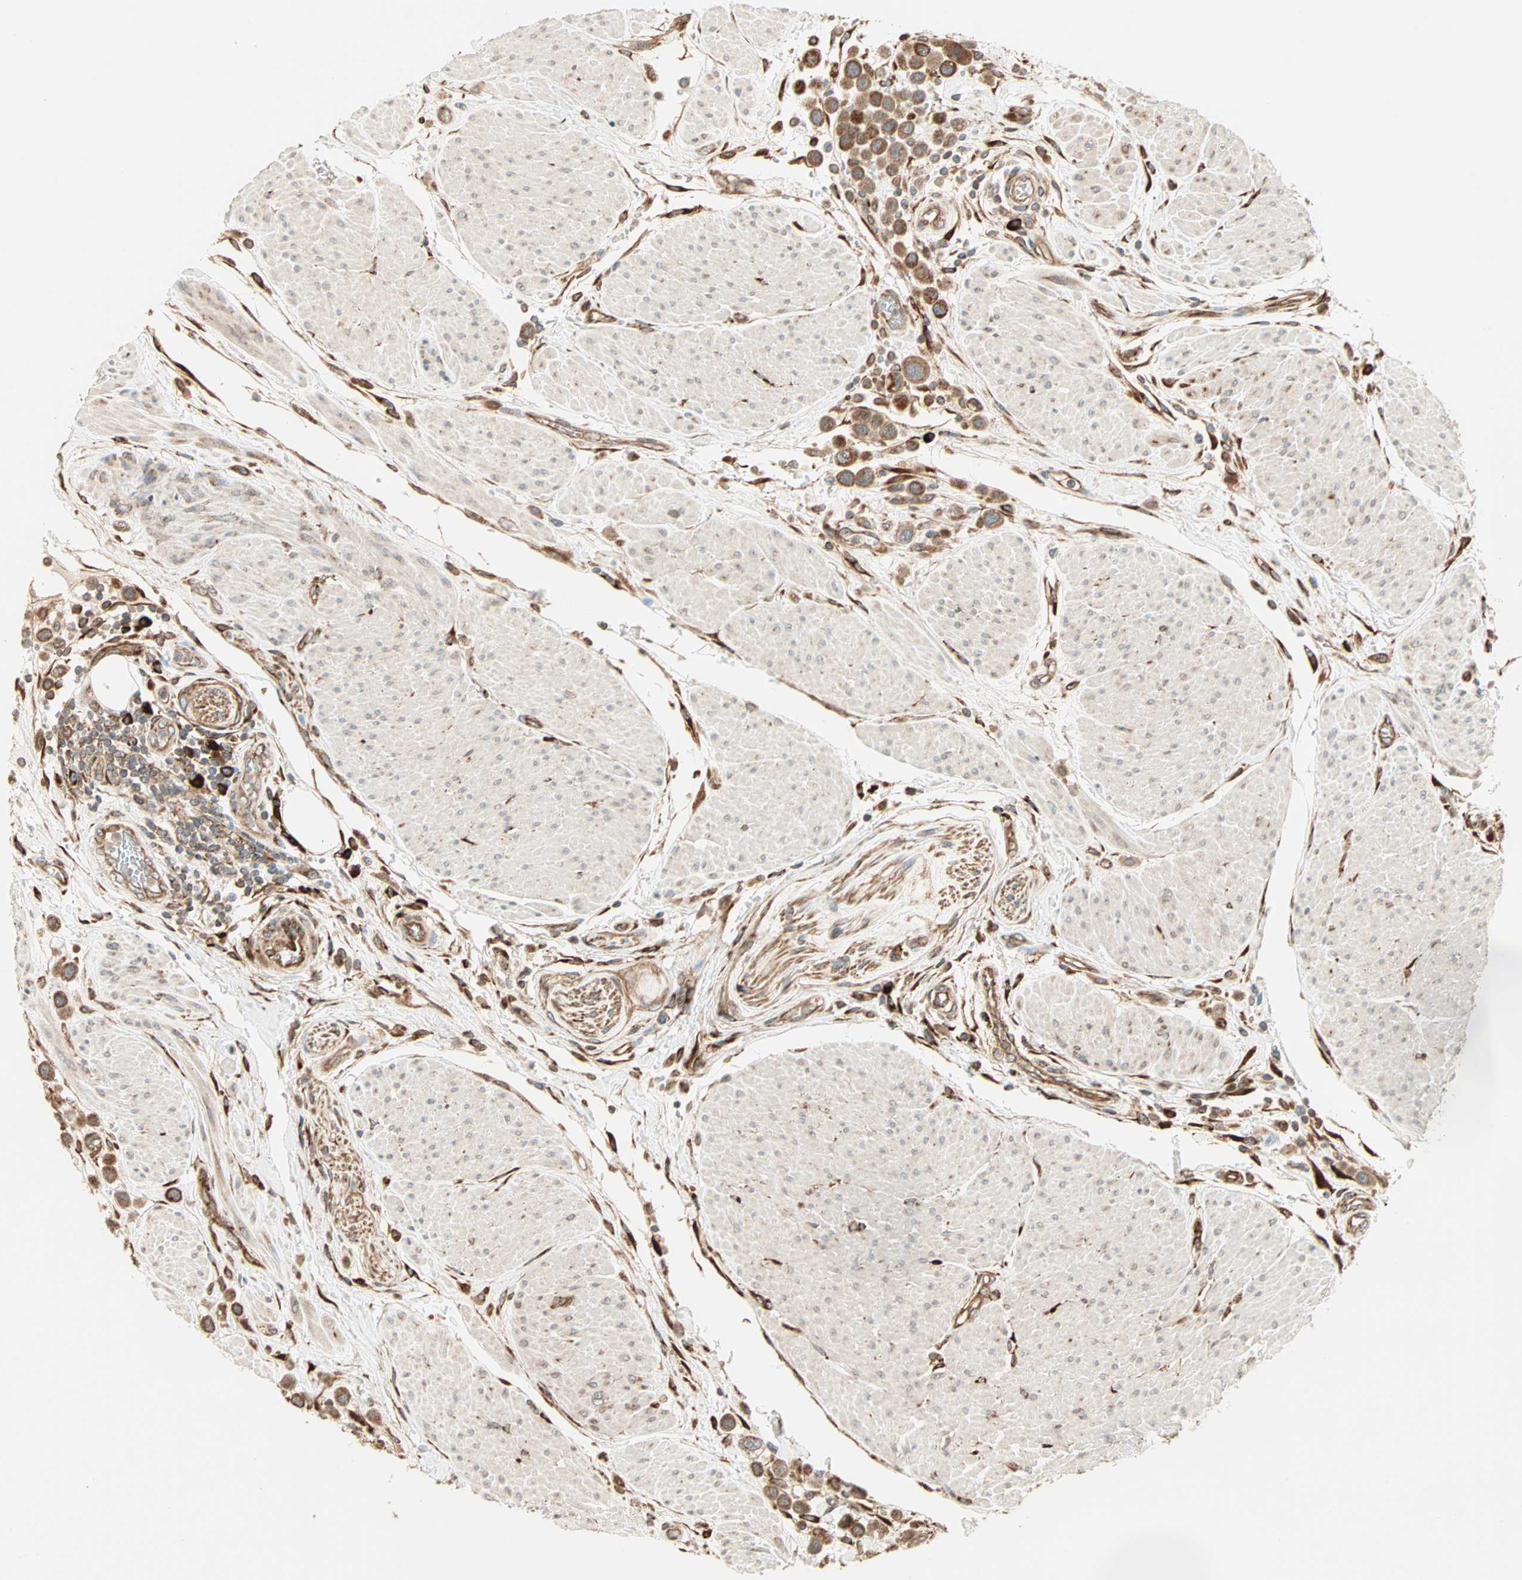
{"staining": {"intensity": "moderate", "quantity": ">75%", "location": "cytoplasmic/membranous"}, "tissue": "urothelial cancer", "cell_type": "Tumor cells", "image_type": "cancer", "snomed": [{"axis": "morphology", "description": "Urothelial carcinoma, High grade"}, {"axis": "topography", "description": "Urinary bladder"}], "caption": "This micrograph displays urothelial carcinoma (high-grade) stained with IHC to label a protein in brown. The cytoplasmic/membranous of tumor cells show moderate positivity for the protein. Nuclei are counter-stained blue.", "gene": "P4HA1", "patient": {"sex": "male", "age": 50}}